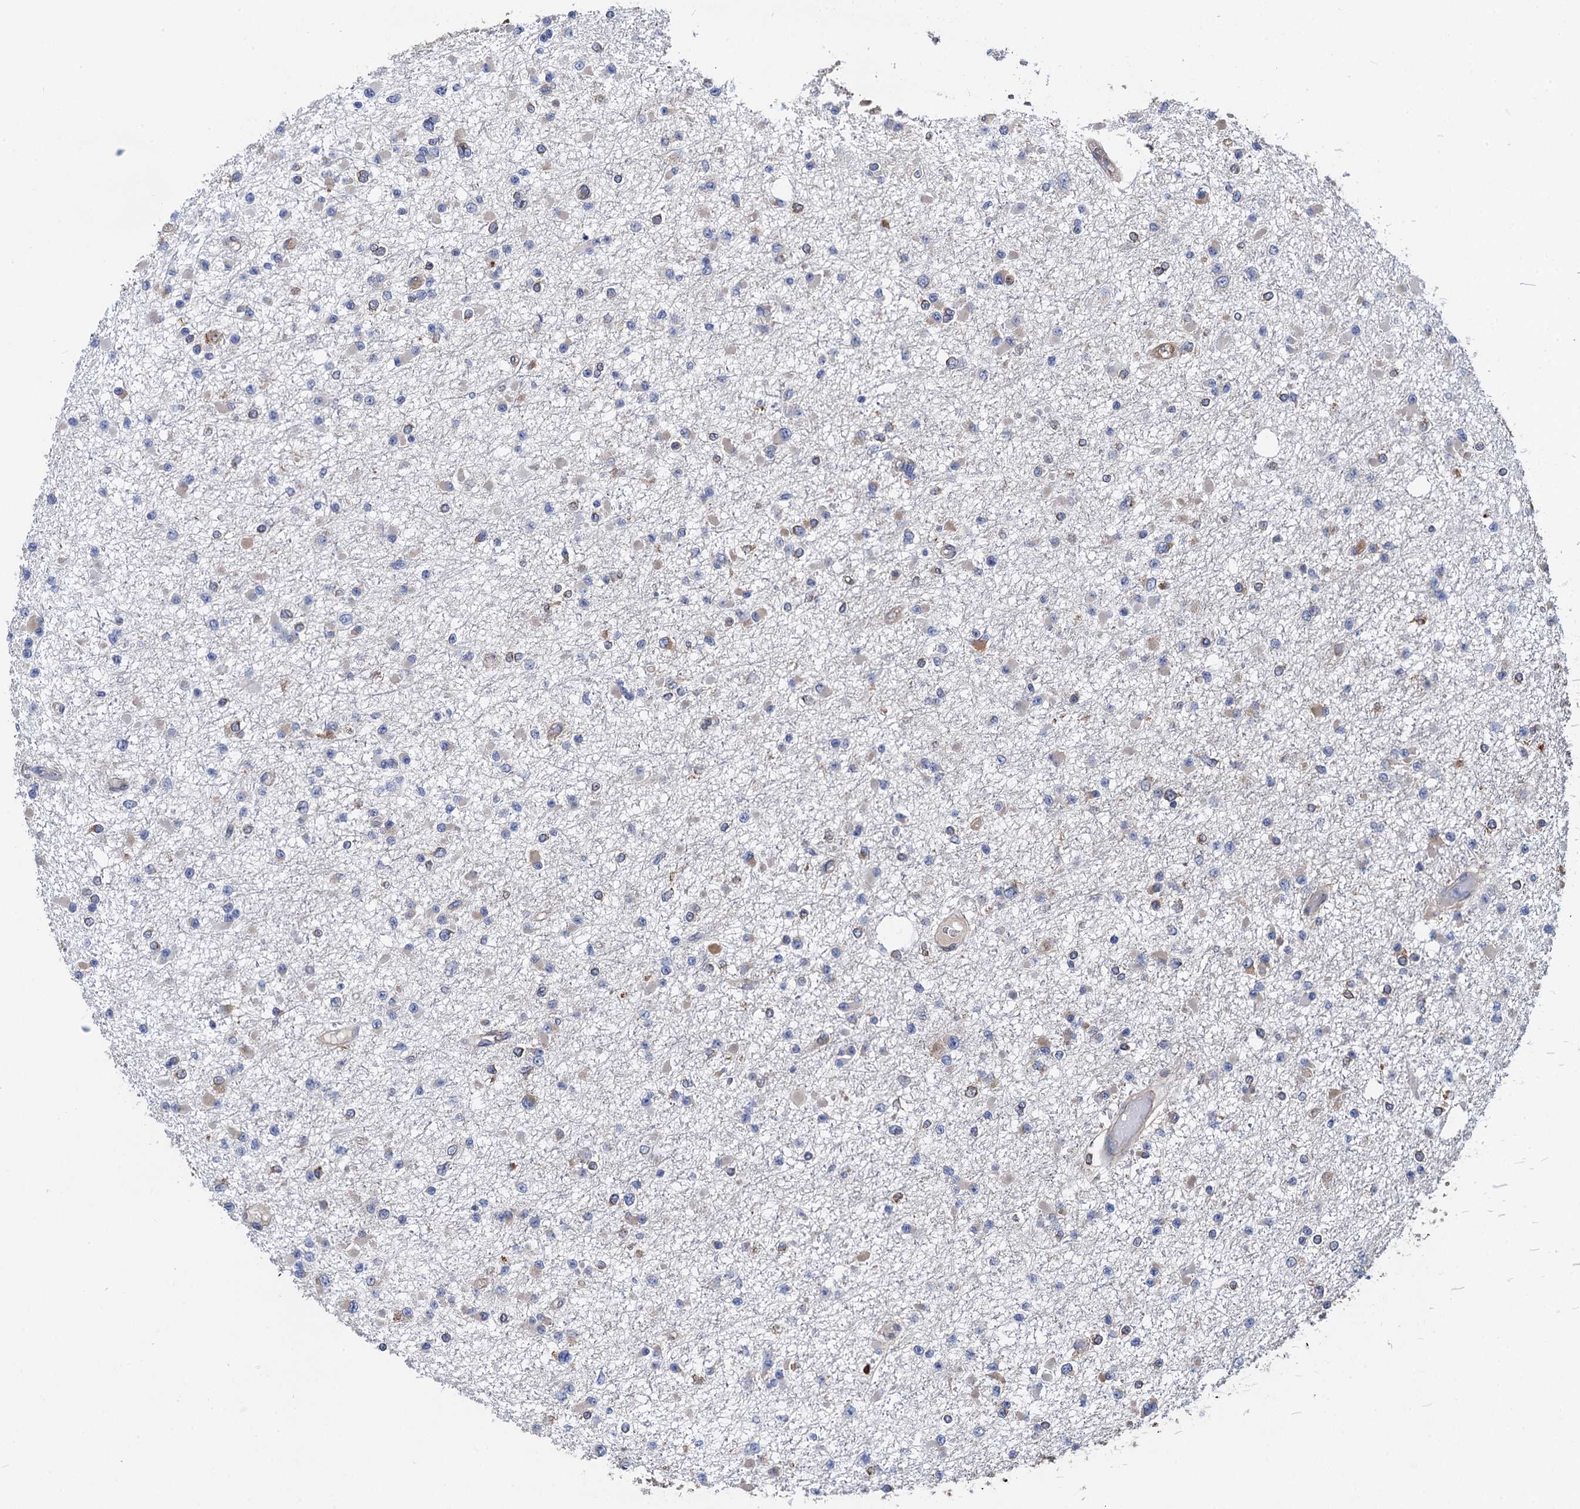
{"staining": {"intensity": "negative", "quantity": "none", "location": "none"}, "tissue": "glioma", "cell_type": "Tumor cells", "image_type": "cancer", "snomed": [{"axis": "morphology", "description": "Glioma, malignant, Low grade"}, {"axis": "topography", "description": "Brain"}], "caption": "IHC micrograph of neoplastic tissue: human glioma stained with DAB (3,3'-diaminobenzidine) shows no significant protein expression in tumor cells.", "gene": "CNNM1", "patient": {"sex": "female", "age": 22}}